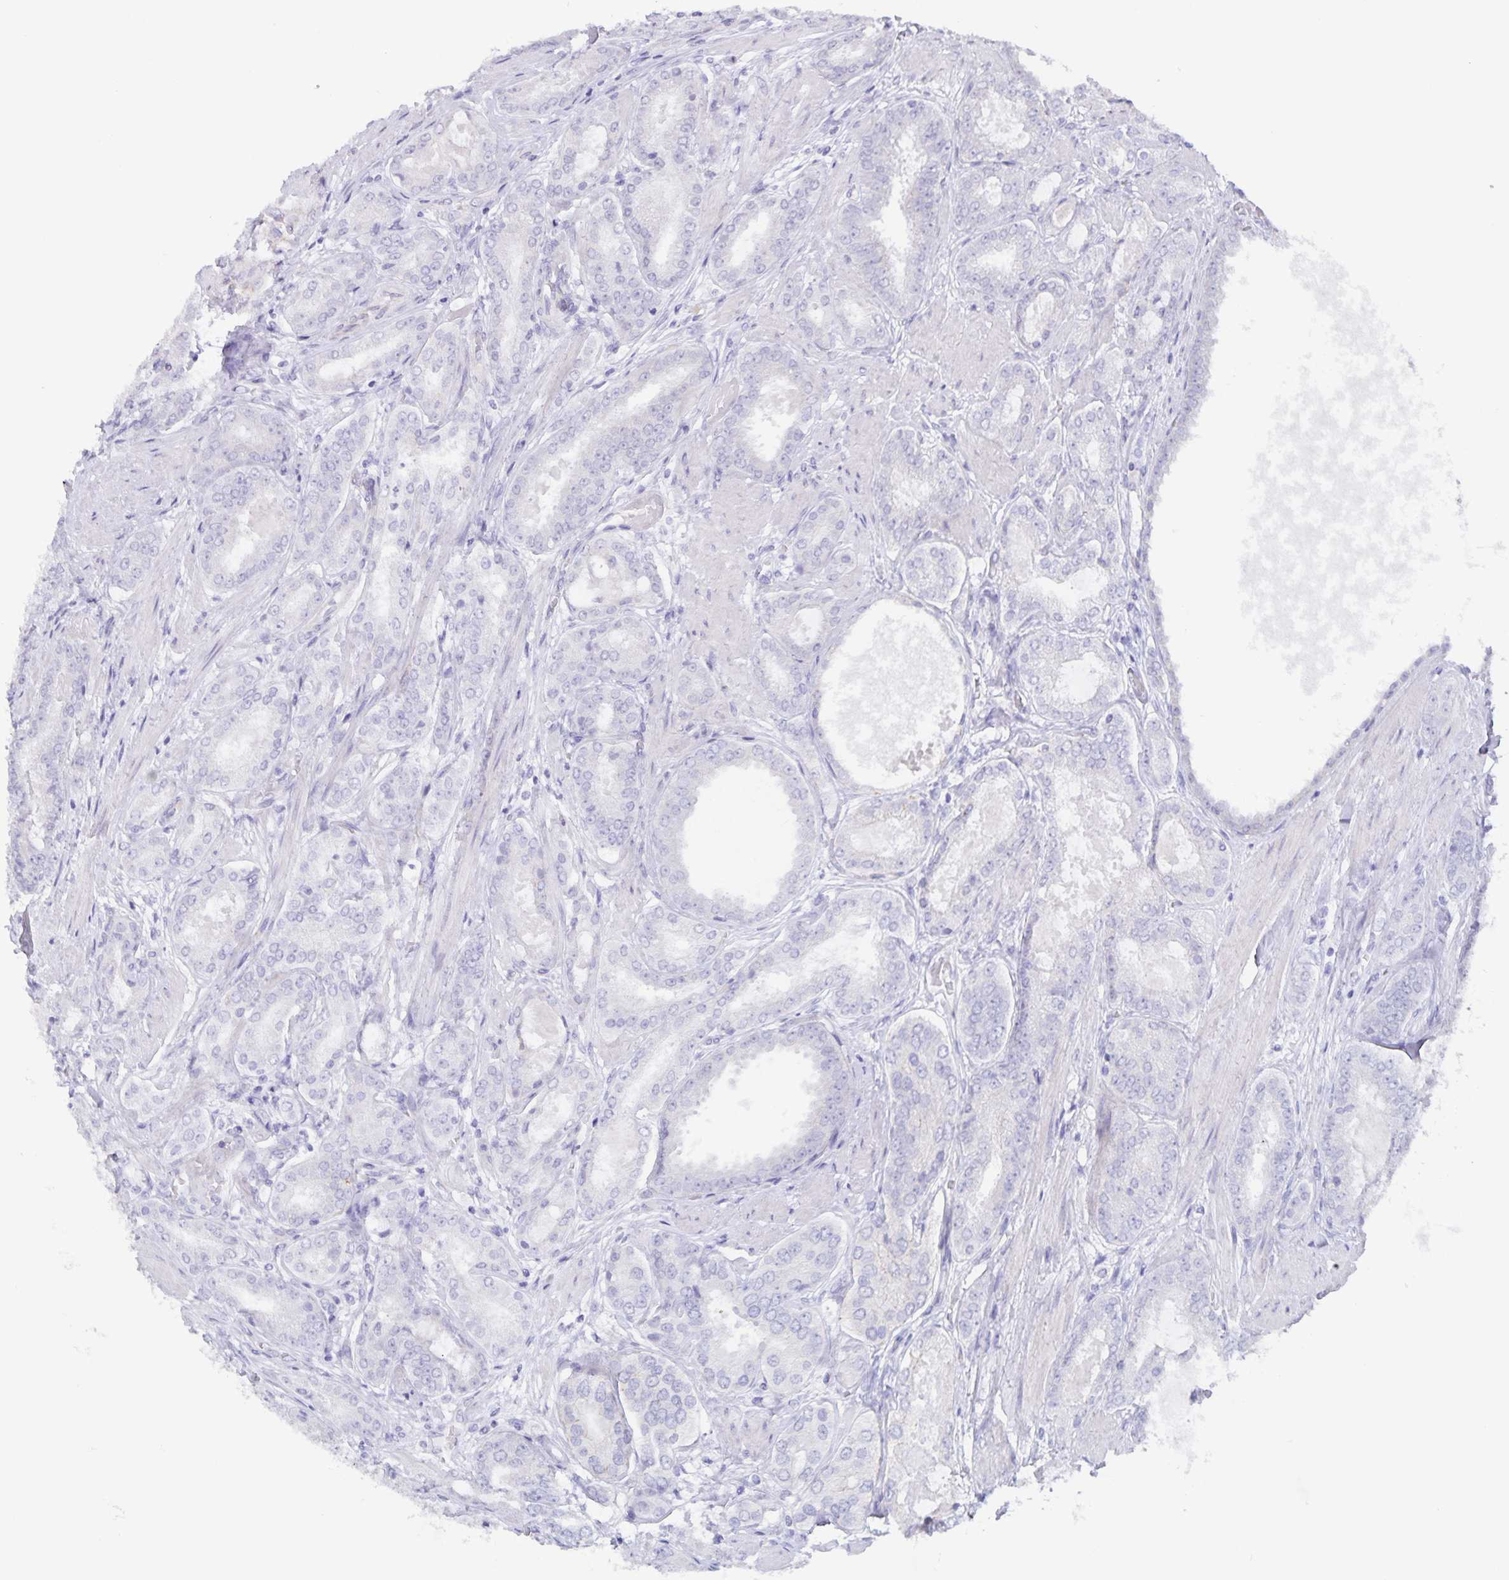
{"staining": {"intensity": "negative", "quantity": "none", "location": "none"}, "tissue": "prostate cancer", "cell_type": "Tumor cells", "image_type": "cancer", "snomed": [{"axis": "morphology", "description": "Adenocarcinoma, High grade"}, {"axis": "topography", "description": "Prostate"}], "caption": "An IHC micrograph of prostate high-grade adenocarcinoma is shown. There is no staining in tumor cells of prostate high-grade adenocarcinoma.", "gene": "AQP4", "patient": {"sex": "male", "age": 63}}